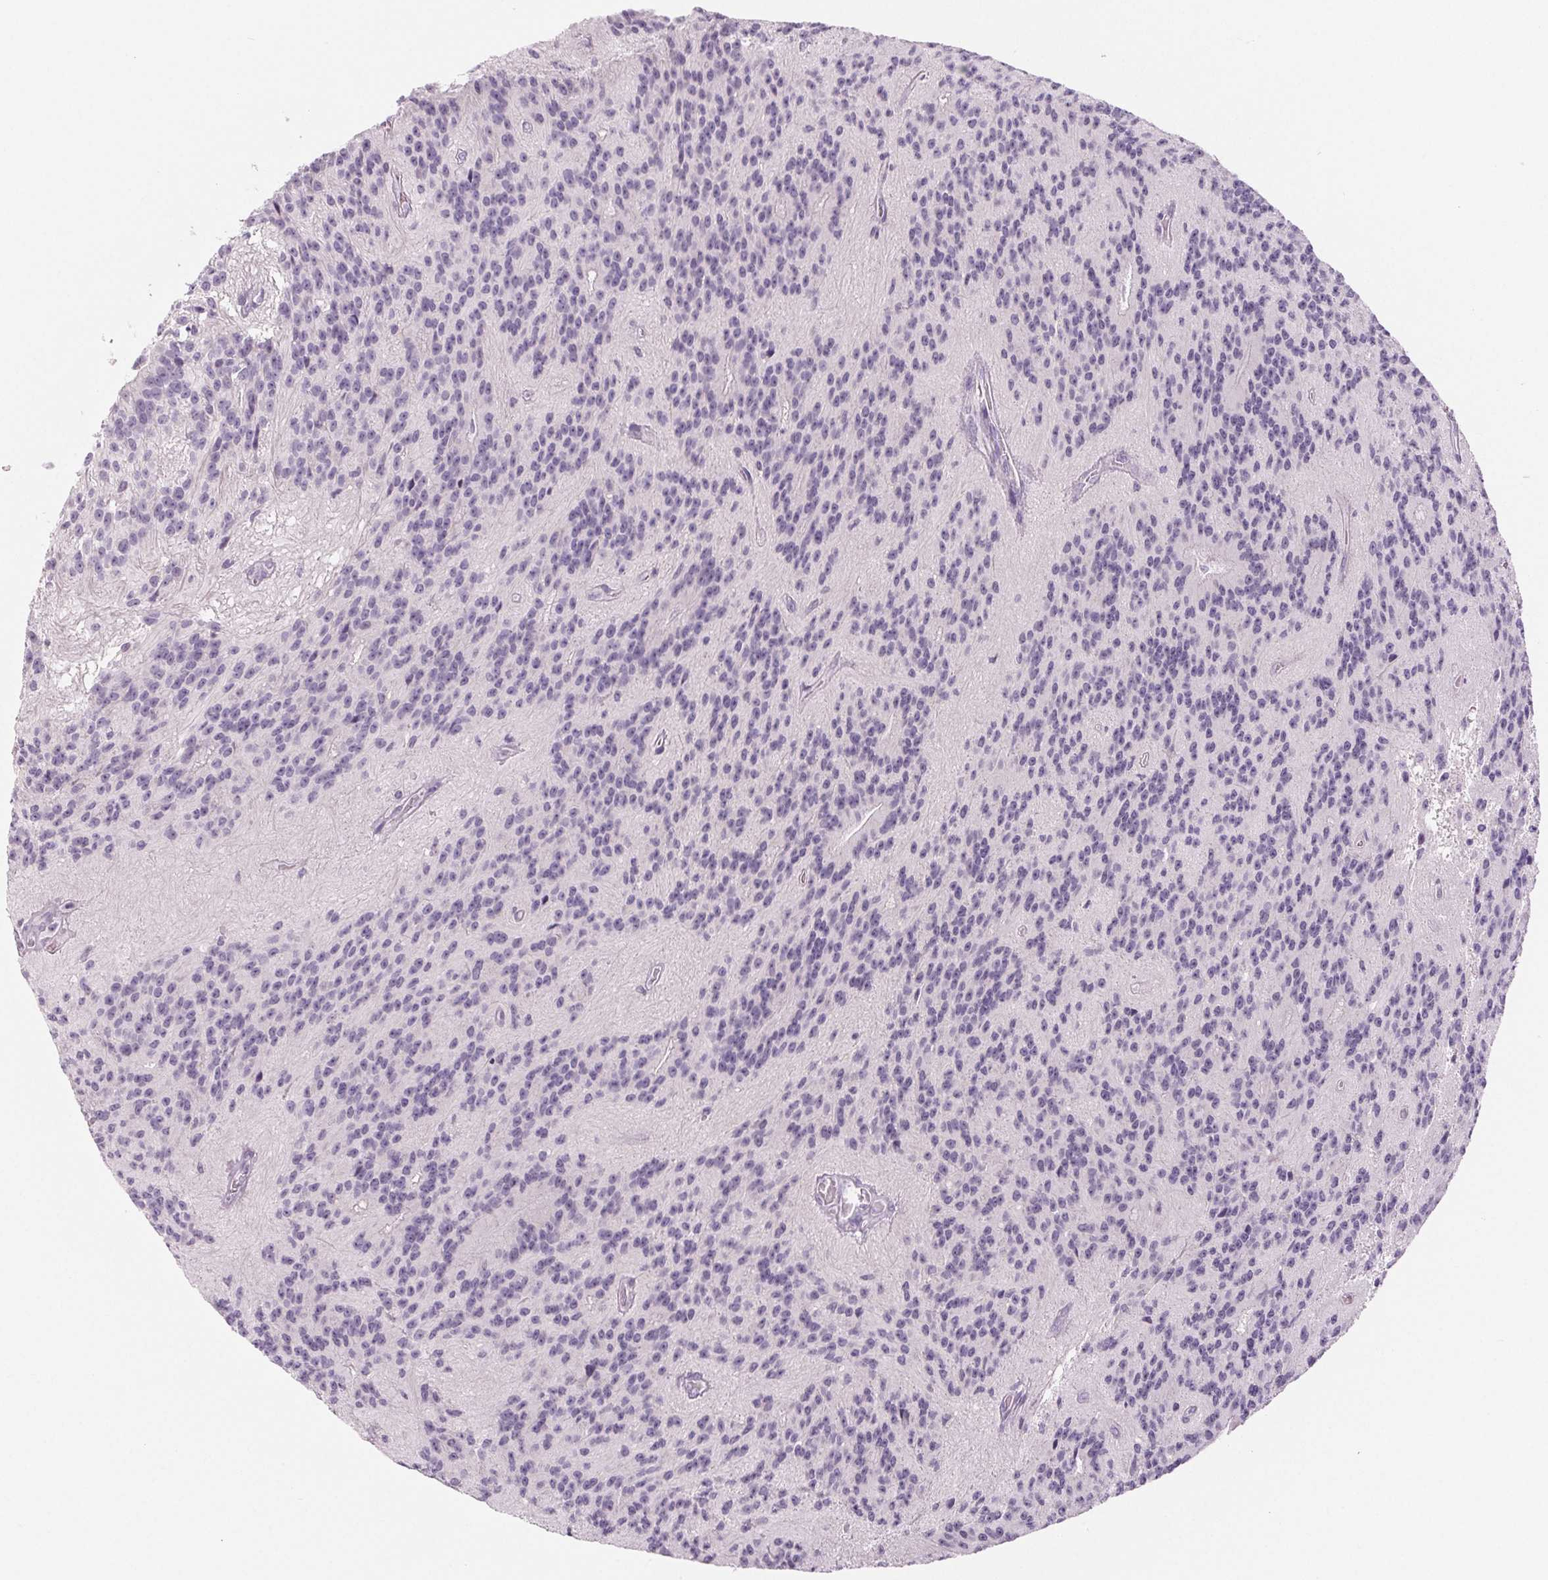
{"staining": {"intensity": "negative", "quantity": "none", "location": "none"}, "tissue": "glioma", "cell_type": "Tumor cells", "image_type": "cancer", "snomed": [{"axis": "morphology", "description": "Glioma, malignant, Low grade"}, {"axis": "topography", "description": "Brain"}], "caption": "Immunohistochemistry of human glioma exhibits no expression in tumor cells.", "gene": "EHHADH", "patient": {"sex": "male", "age": 31}}